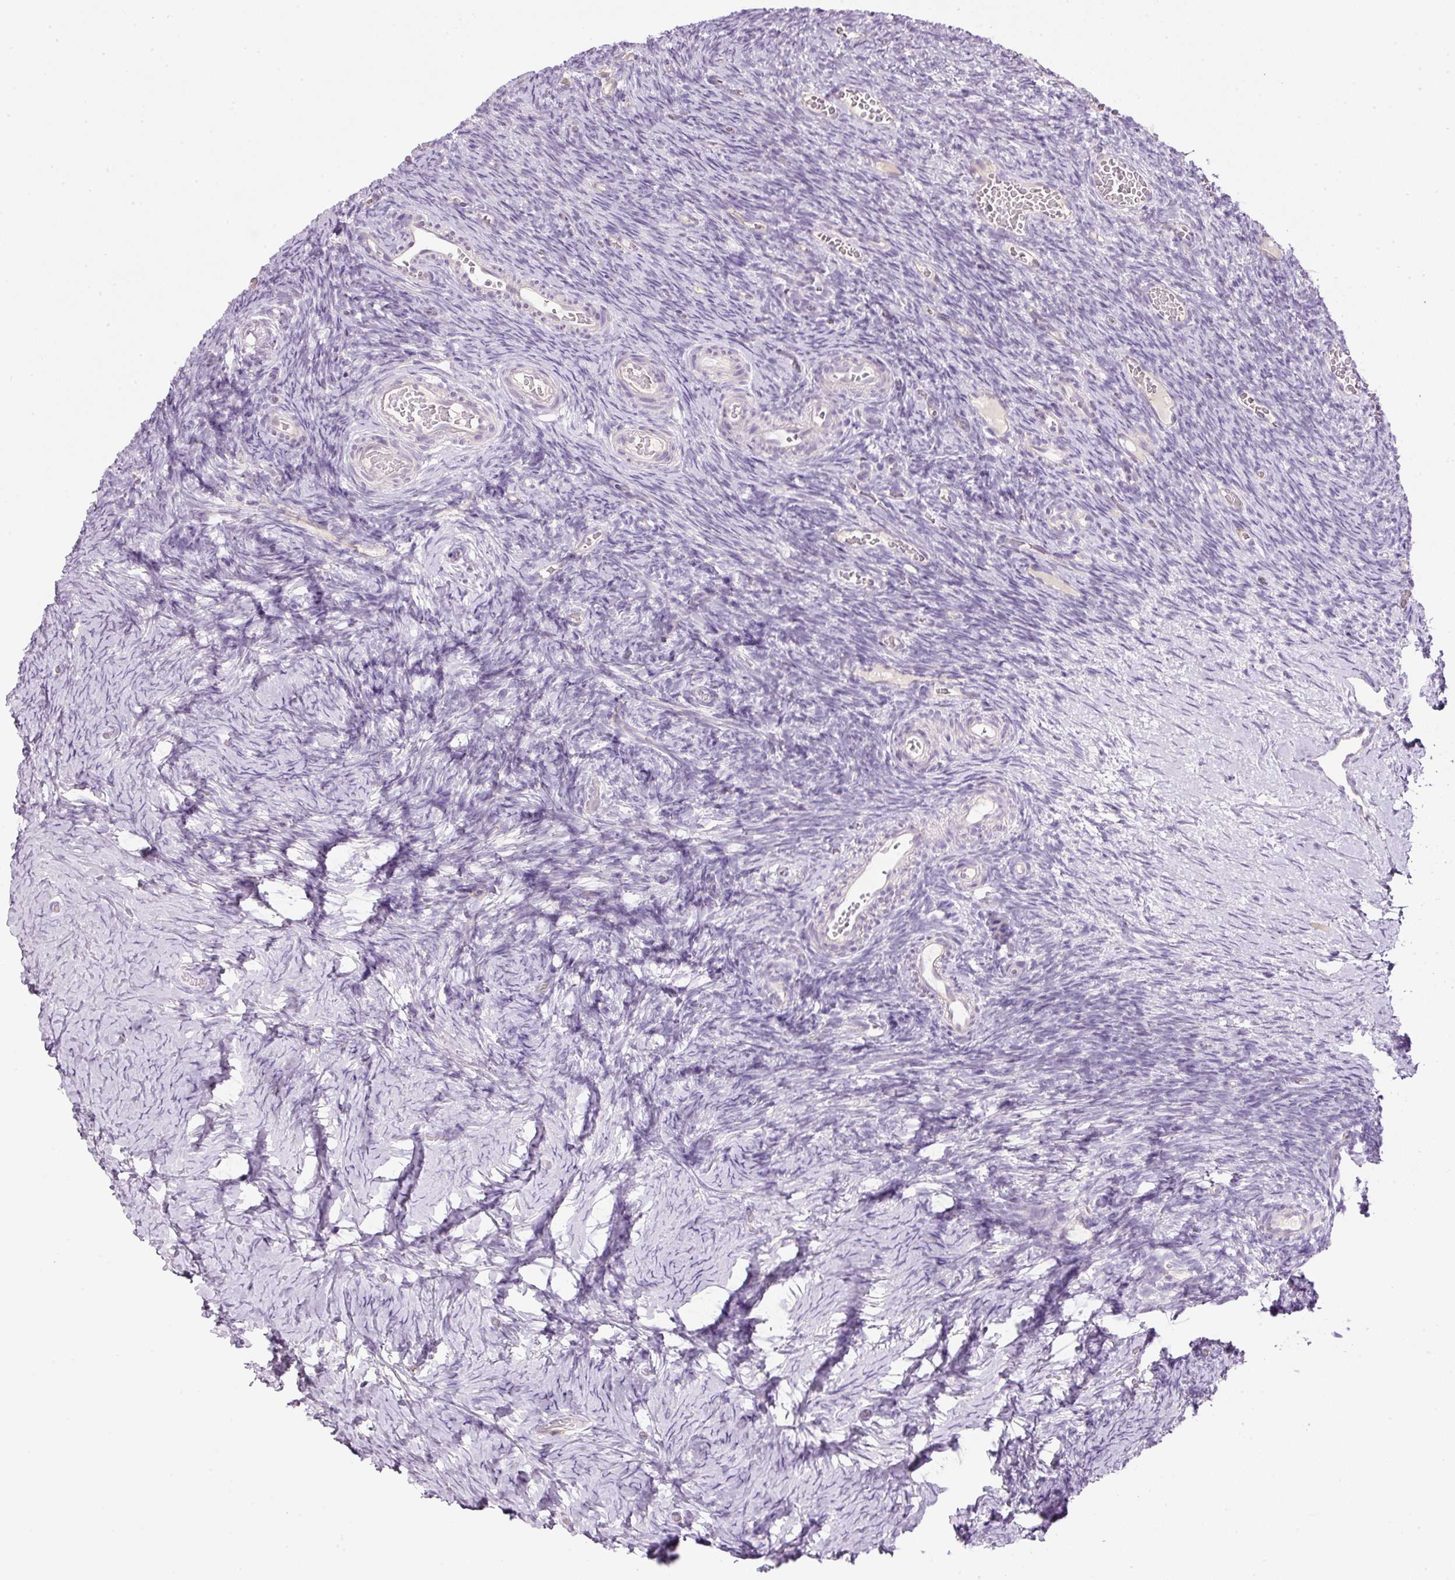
{"staining": {"intensity": "weak", "quantity": ">75%", "location": "cytoplasmic/membranous"}, "tissue": "ovary", "cell_type": "Follicle cells", "image_type": "normal", "snomed": [{"axis": "morphology", "description": "Normal tissue, NOS"}, {"axis": "topography", "description": "Ovary"}], "caption": "This image demonstrates immunohistochemistry staining of benign ovary, with low weak cytoplasmic/membranous positivity in about >75% of follicle cells.", "gene": "KPNA2", "patient": {"sex": "female", "age": 39}}